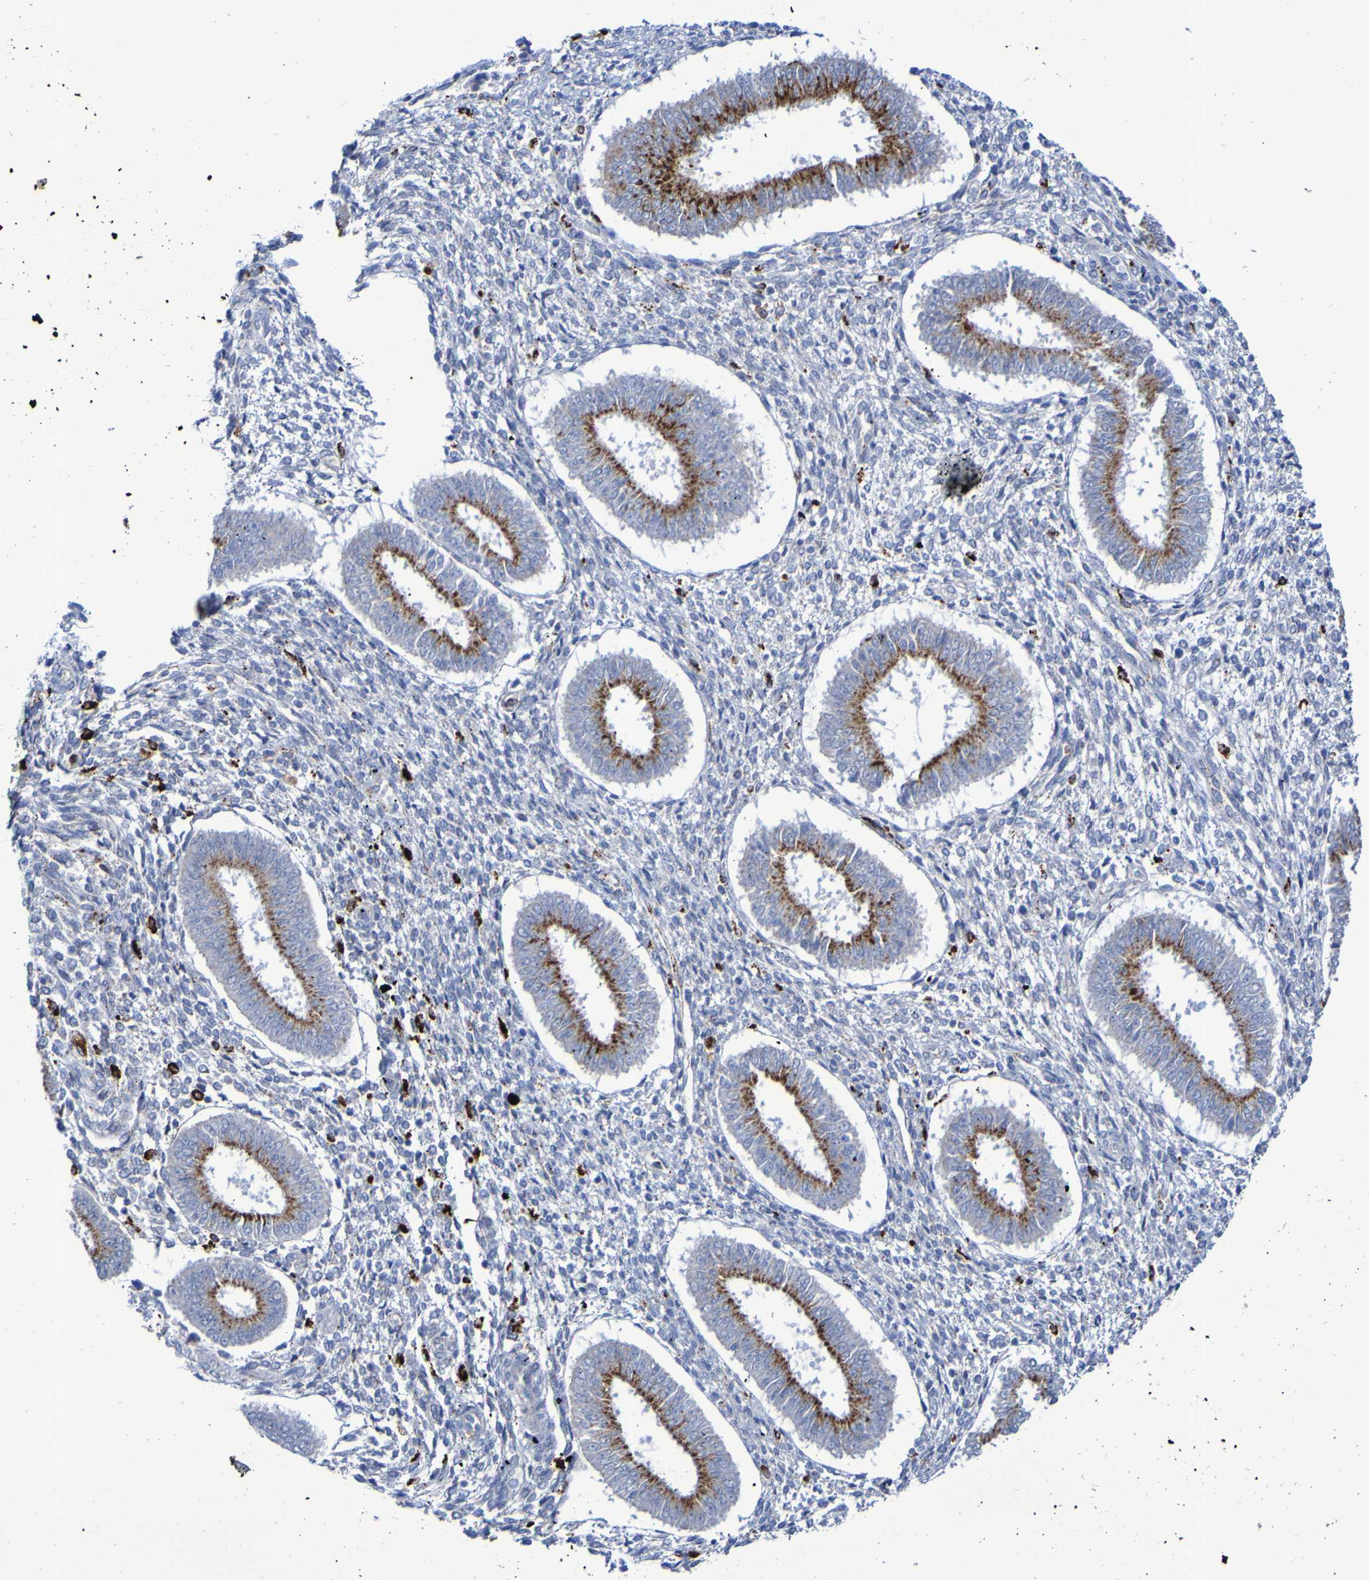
{"staining": {"intensity": "strong", "quantity": "<25%", "location": "cytoplasmic/membranous"}, "tissue": "endometrium", "cell_type": "Cells in endometrial stroma", "image_type": "normal", "snomed": [{"axis": "morphology", "description": "Normal tissue, NOS"}, {"axis": "topography", "description": "Endometrium"}], "caption": "High-power microscopy captured an immunohistochemistry image of unremarkable endometrium, revealing strong cytoplasmic/membranous positivity in about <25% of cells in endometrial stroma. (IHC, brightfield microscopy, high magnification).", "gene": "TPH1", "patient": {"sex": "female", "age": 35}}